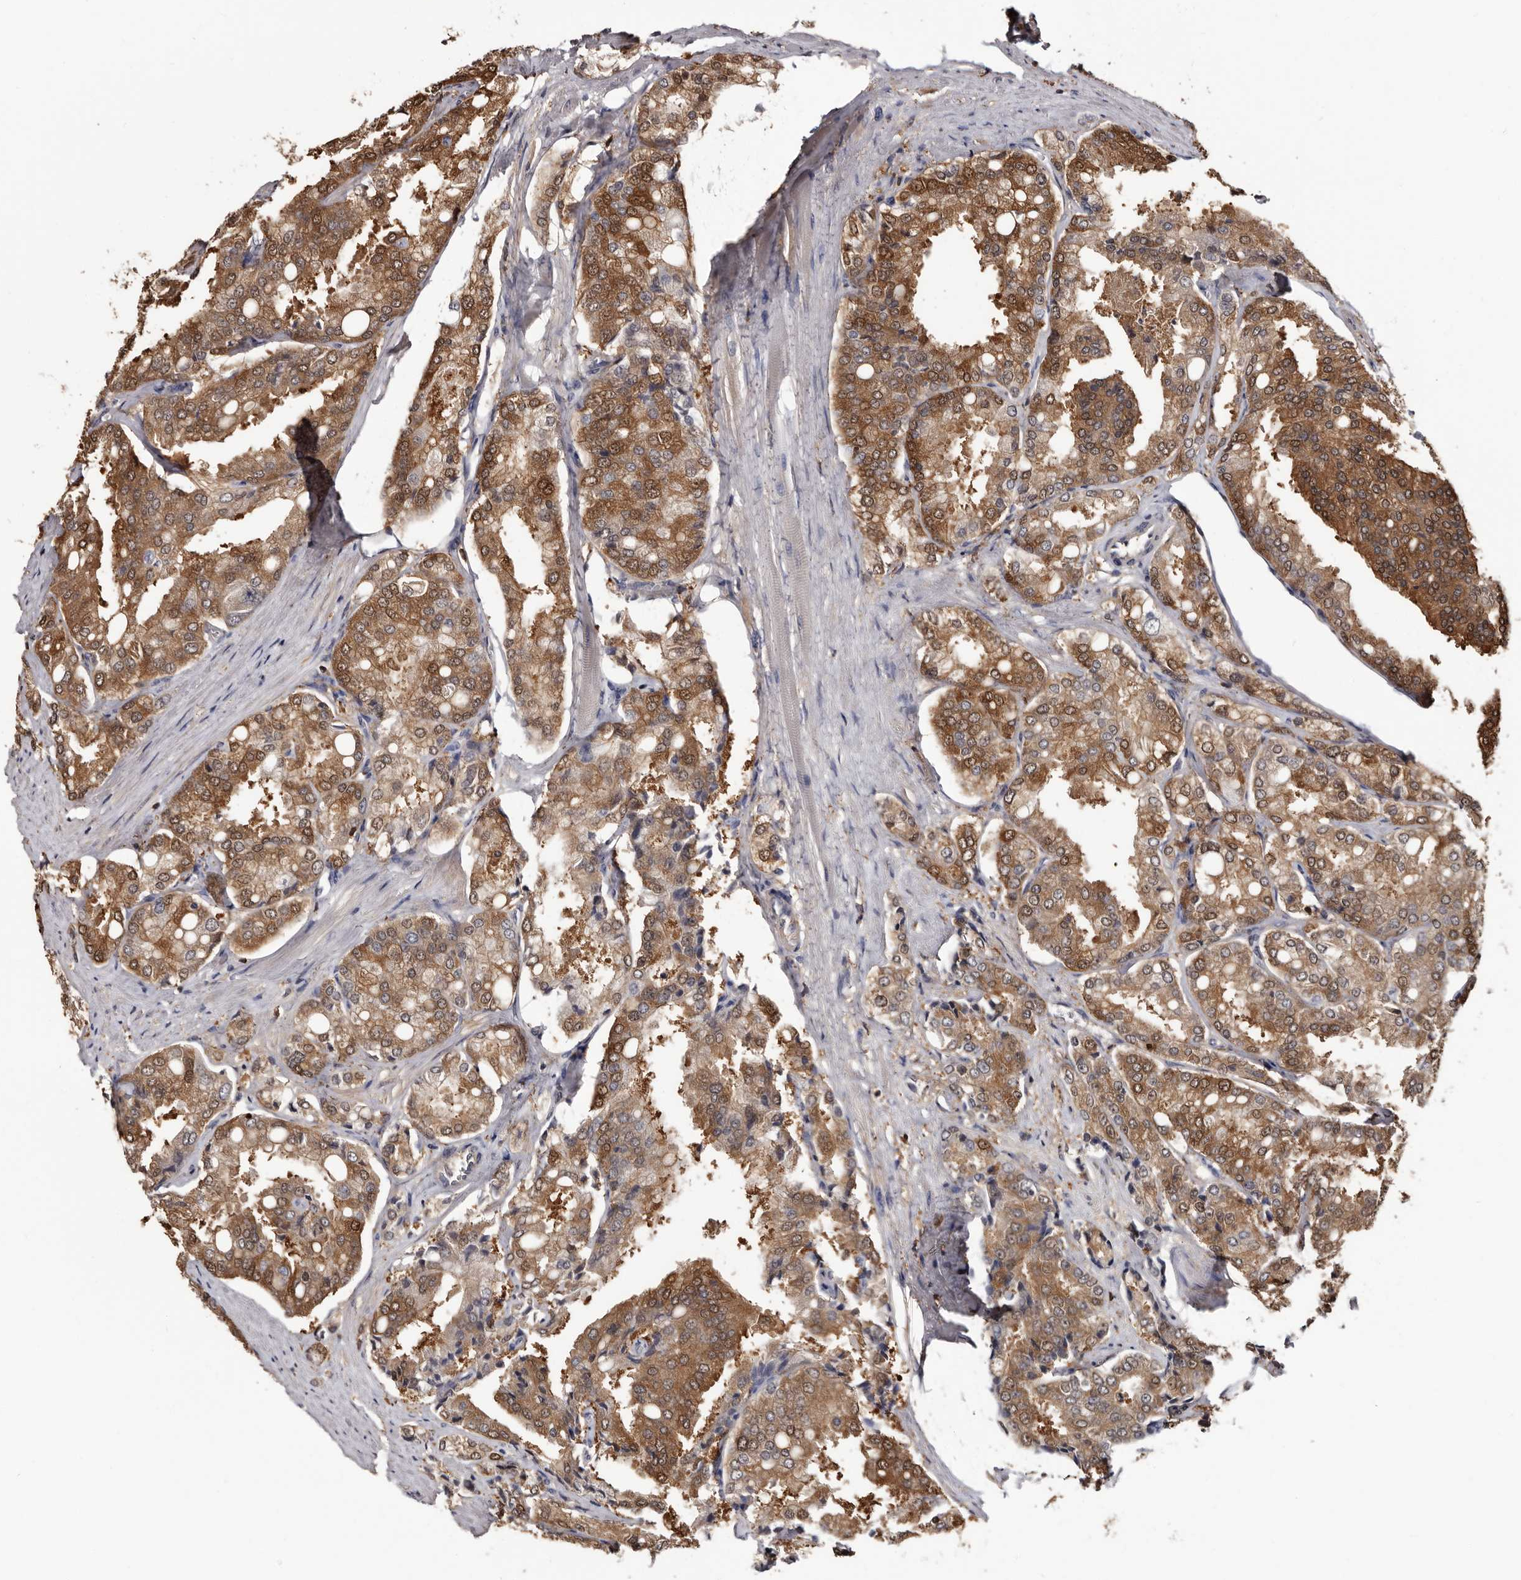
{"staining": {"intensity": "moderate", "quantity": ">75%", "location": "cytoplasmic/membranous,nuclear"}, "tissue": "prostate cancer", "cell_type": "Tumor cells", "image_type": "cancer", "snomed": [{"axis": "morphology", "description": "Adenocarcinoma, High grade"}, {"axis": "topography", "description": "Prostate"}], "caption": "Immunohistochemistry staining of adenocarcinoma (high-grade) (prostate), which reveals medium levels of moderate cytoplasmic/membranous and nuclear staining in about >75% of tumor cells indicating moderate cytoplasmic/membranous and nuclear protein expression. The staining was performed using DAB (3,3'-diaminobenzidine) (brown) for protein detection and nuclei were counterstained in hematoxylin (blue).", "gene": "DNPH1", "patient": {"sex": "male", "age": 50}}